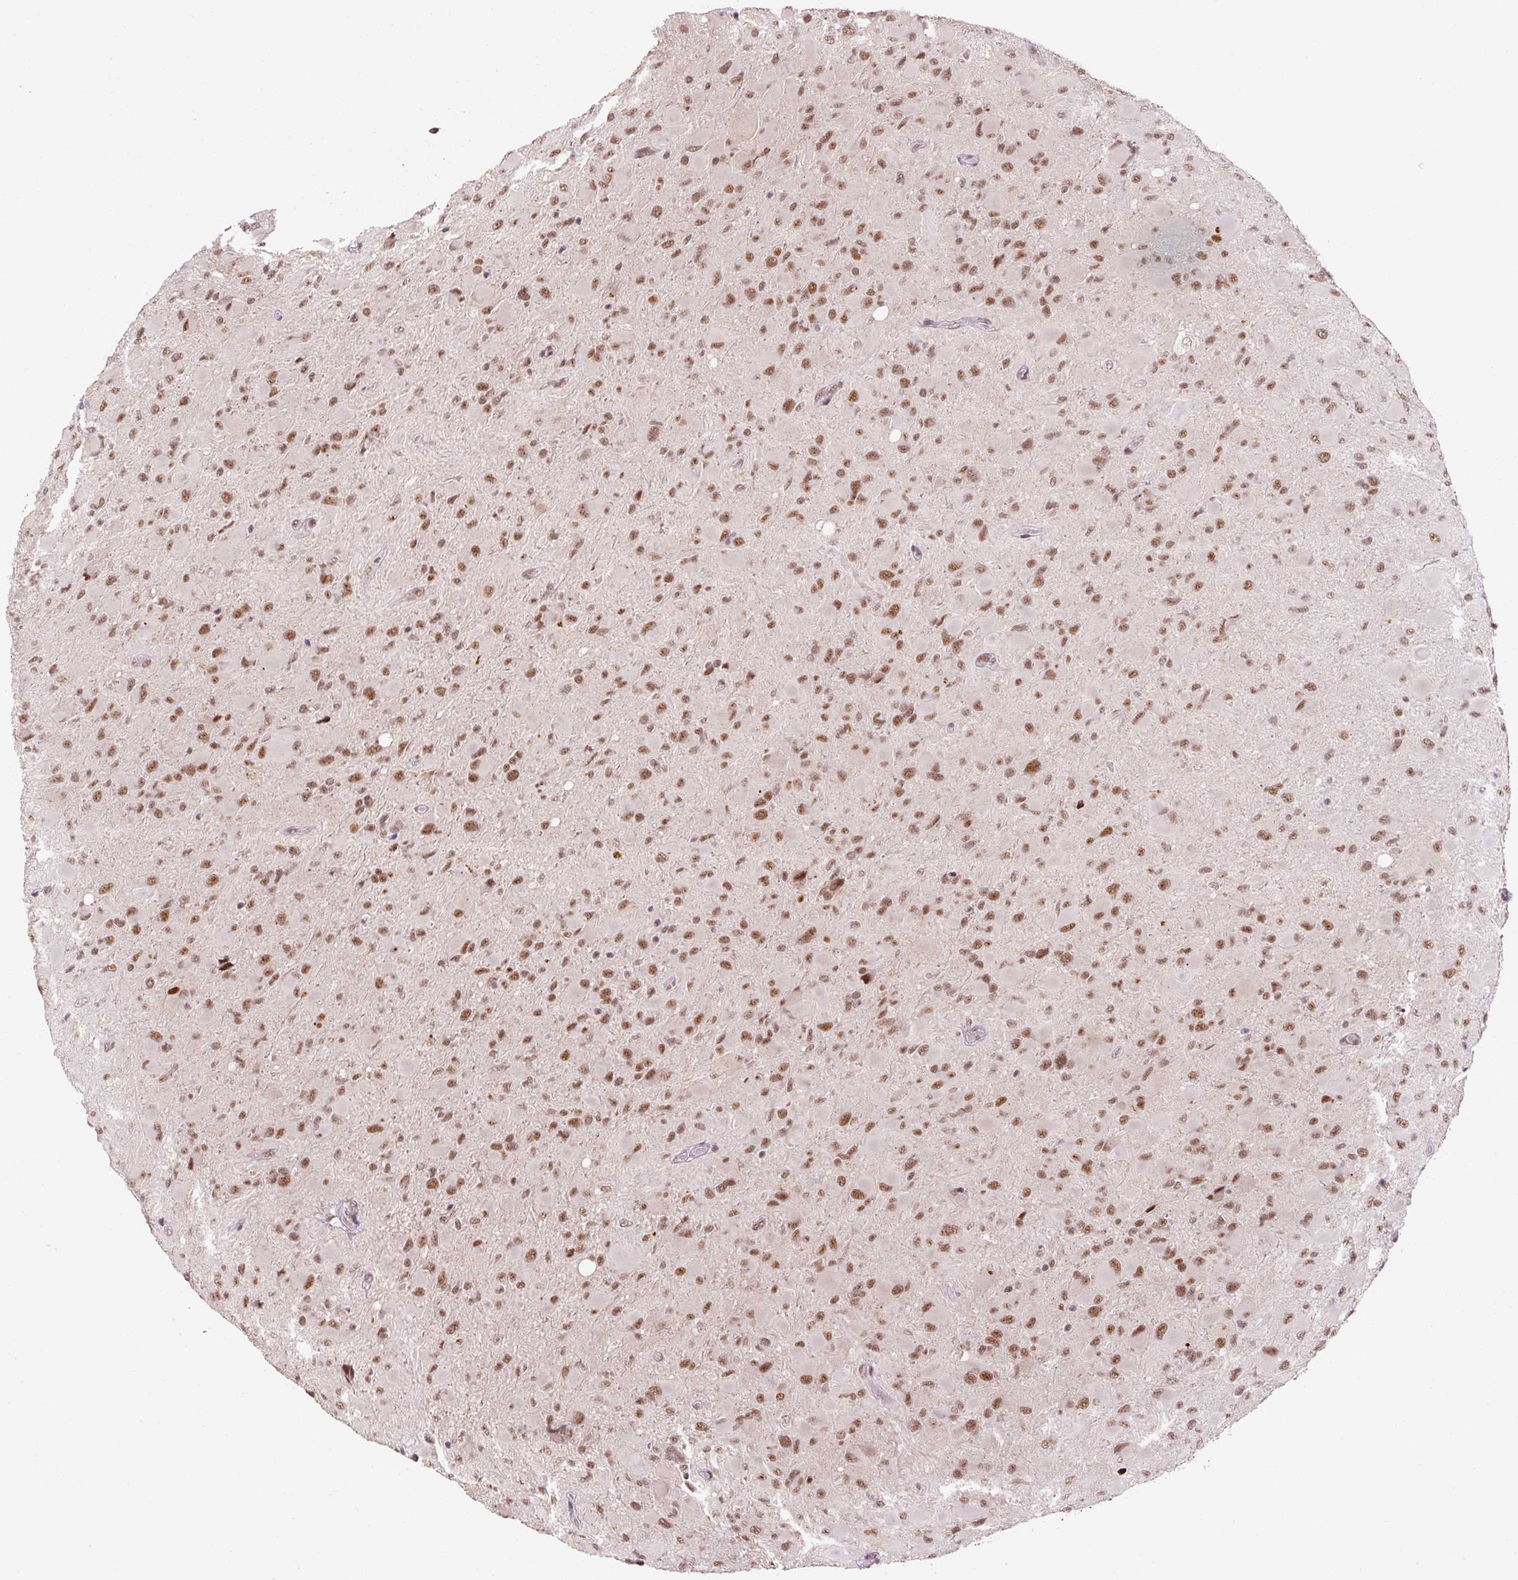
{"staining": {"intensity": "moderate", "quantity": "25%-75%", "location": "nuclear"}, "tissue": "glioma", "cell_type": "Tumor cells", "image_type": "cancer", "snomed": [{"axis": "morphology", "description": "Glioma, malignant, High grade"}, {"axis": "topography", "description": "Cerebral cortex"}], "caption": "Immunohistochemistry (IHC) micrograph of neoplastic tissue: malignant glioma (high-grade) stained using immunohistochemistry (IHC) exhibits medium levels of moderate protein expression localized specifically in the nuclear of tumor cells, appearing as a nuclear brown color.", "gene": "U2AF2", "patient": {"sex": "female", "age": 36}}